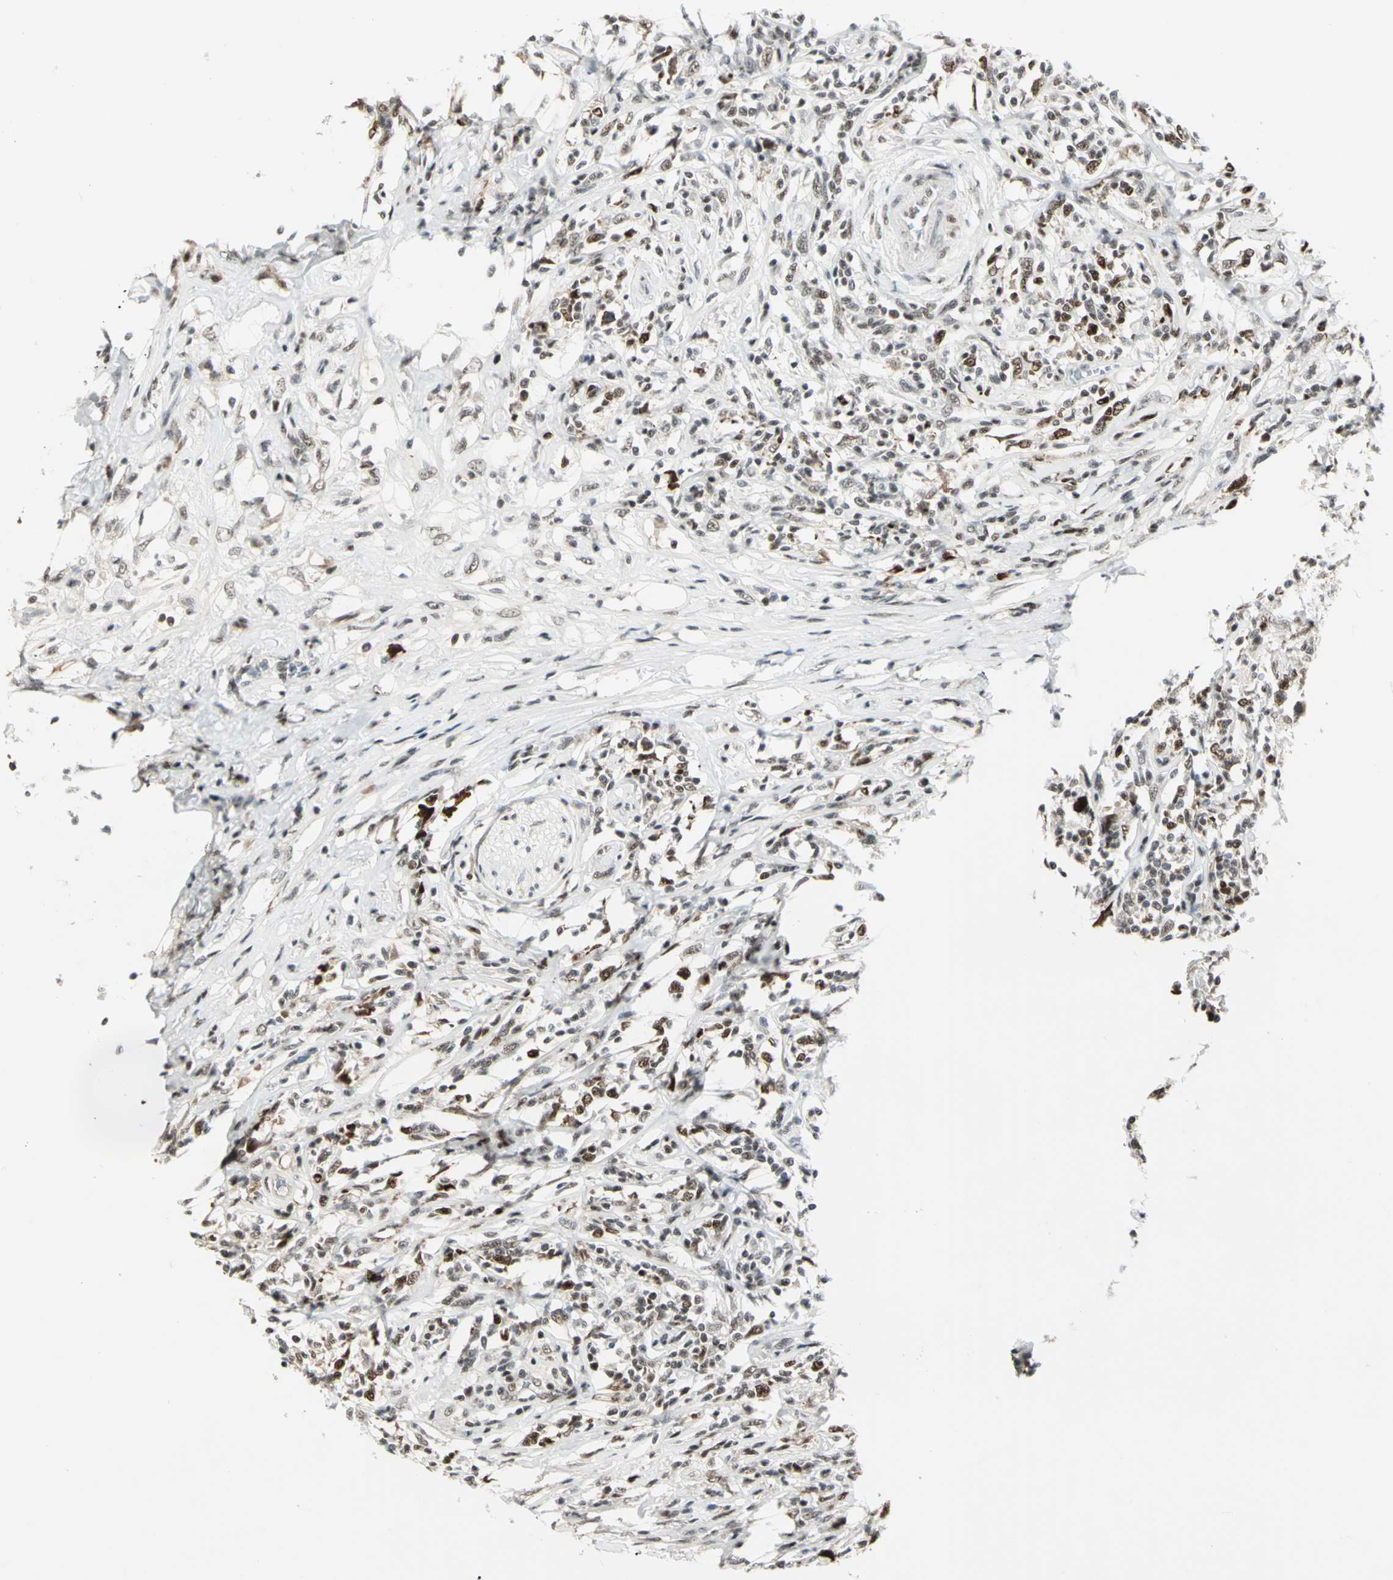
{"staining": {"intensity": "strong", "quantity": ">75%", "location": "nuclear"}, "tissue": "lymphoma", "cell_type": "Tumor cells", "image_type": "cancer", "snomed": [{"axis": "morphology", "description": "Malignant lymphoma, non-Hodgkin's type, High grade"}, {"axis": "topography", "description": "Lymph node"}], "caption": "Tumor cells display strong nuclear positivity in approximately >75% of cells in malignant lymphoma, non-Hodgkin's type (high-grade).", "gene": "CCNT1", "patient": {"sex": "female", "age": 84}}